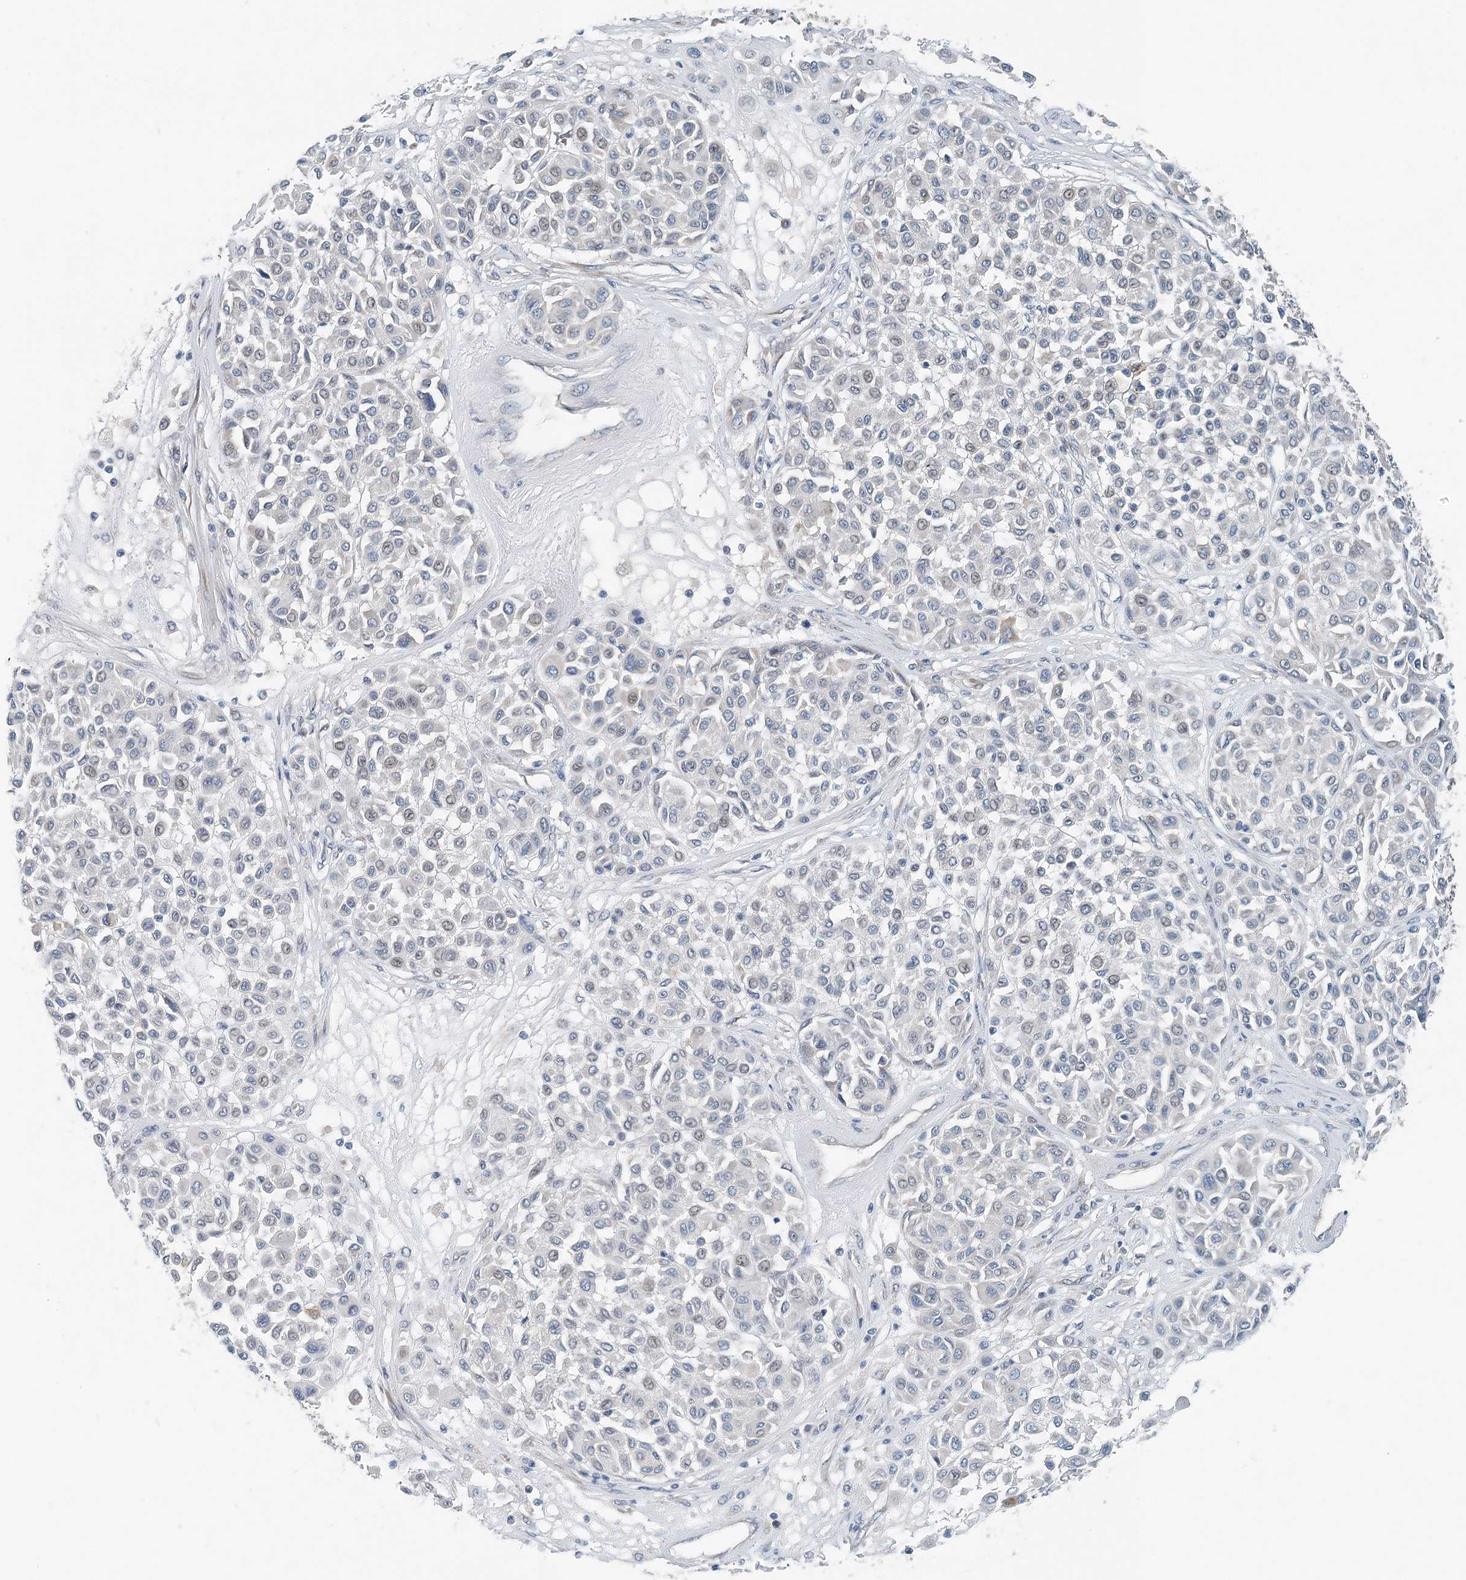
{"staining": {"intensity": "negative", "quantity": "none", "location": "none"}, "tissue": "melanoma", "cell_type": "Tumor cells", "image_type": "cancer", "snomed": [{"axis": "morphology", "description": "Malignant melanoma, Metastatic site"}, {"axis": "topography", "description": "Soft tissue"}], "caption": "IHC of human malignant melanoma (metastatic site) shows no positivity in tumor cells.", "gene": "EEF1A2", "patient": {"sex": "male", "age": 41}}